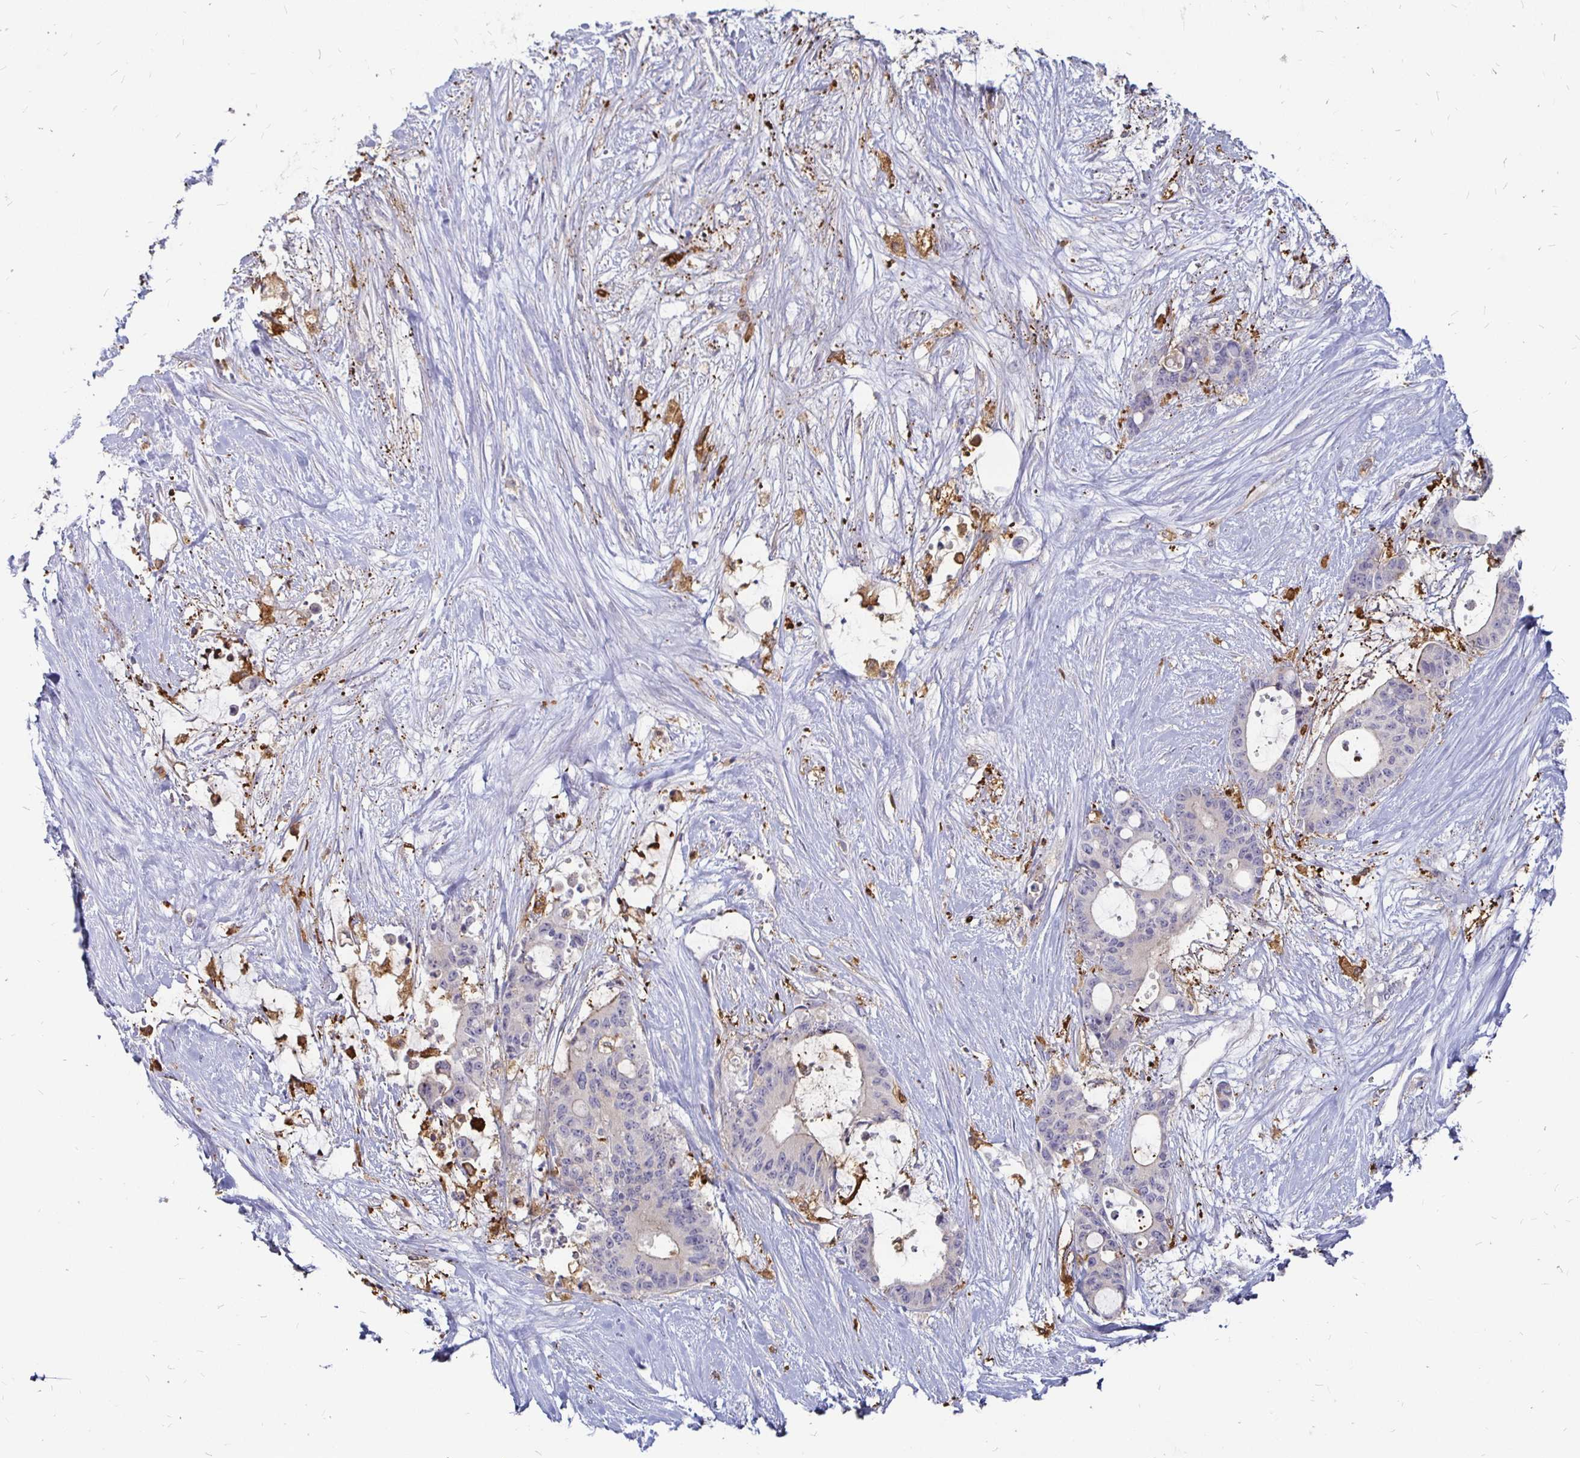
{"staining": {"intensity": "negative", "quantity": "none", "location": "none"}, "tissue": "liver cancer", "cell_type": "Tumor cells", "image_type": "cancer", "snomed": [{"axis": "morphology", "description": "Normal tissue, NOS"}, {"axis": "morphology", "description": "Cholangiocarcinoma"}, {"axis": "topography", "description": "Liver"}, {"axis": "topography", "description": "Peripheral nerve tissue"}], "caption": "An image of cholangiocarcinoma (liver) stained for a protein shows no brown staining in tumor cells. (Stains: DAB immunohistochemistry with hematoxylin counter stain, Microscopy: brightfield microscopy at high magnification).", "gene": "CCDC85A", "patient": {"sex": "female", "age": 73}}